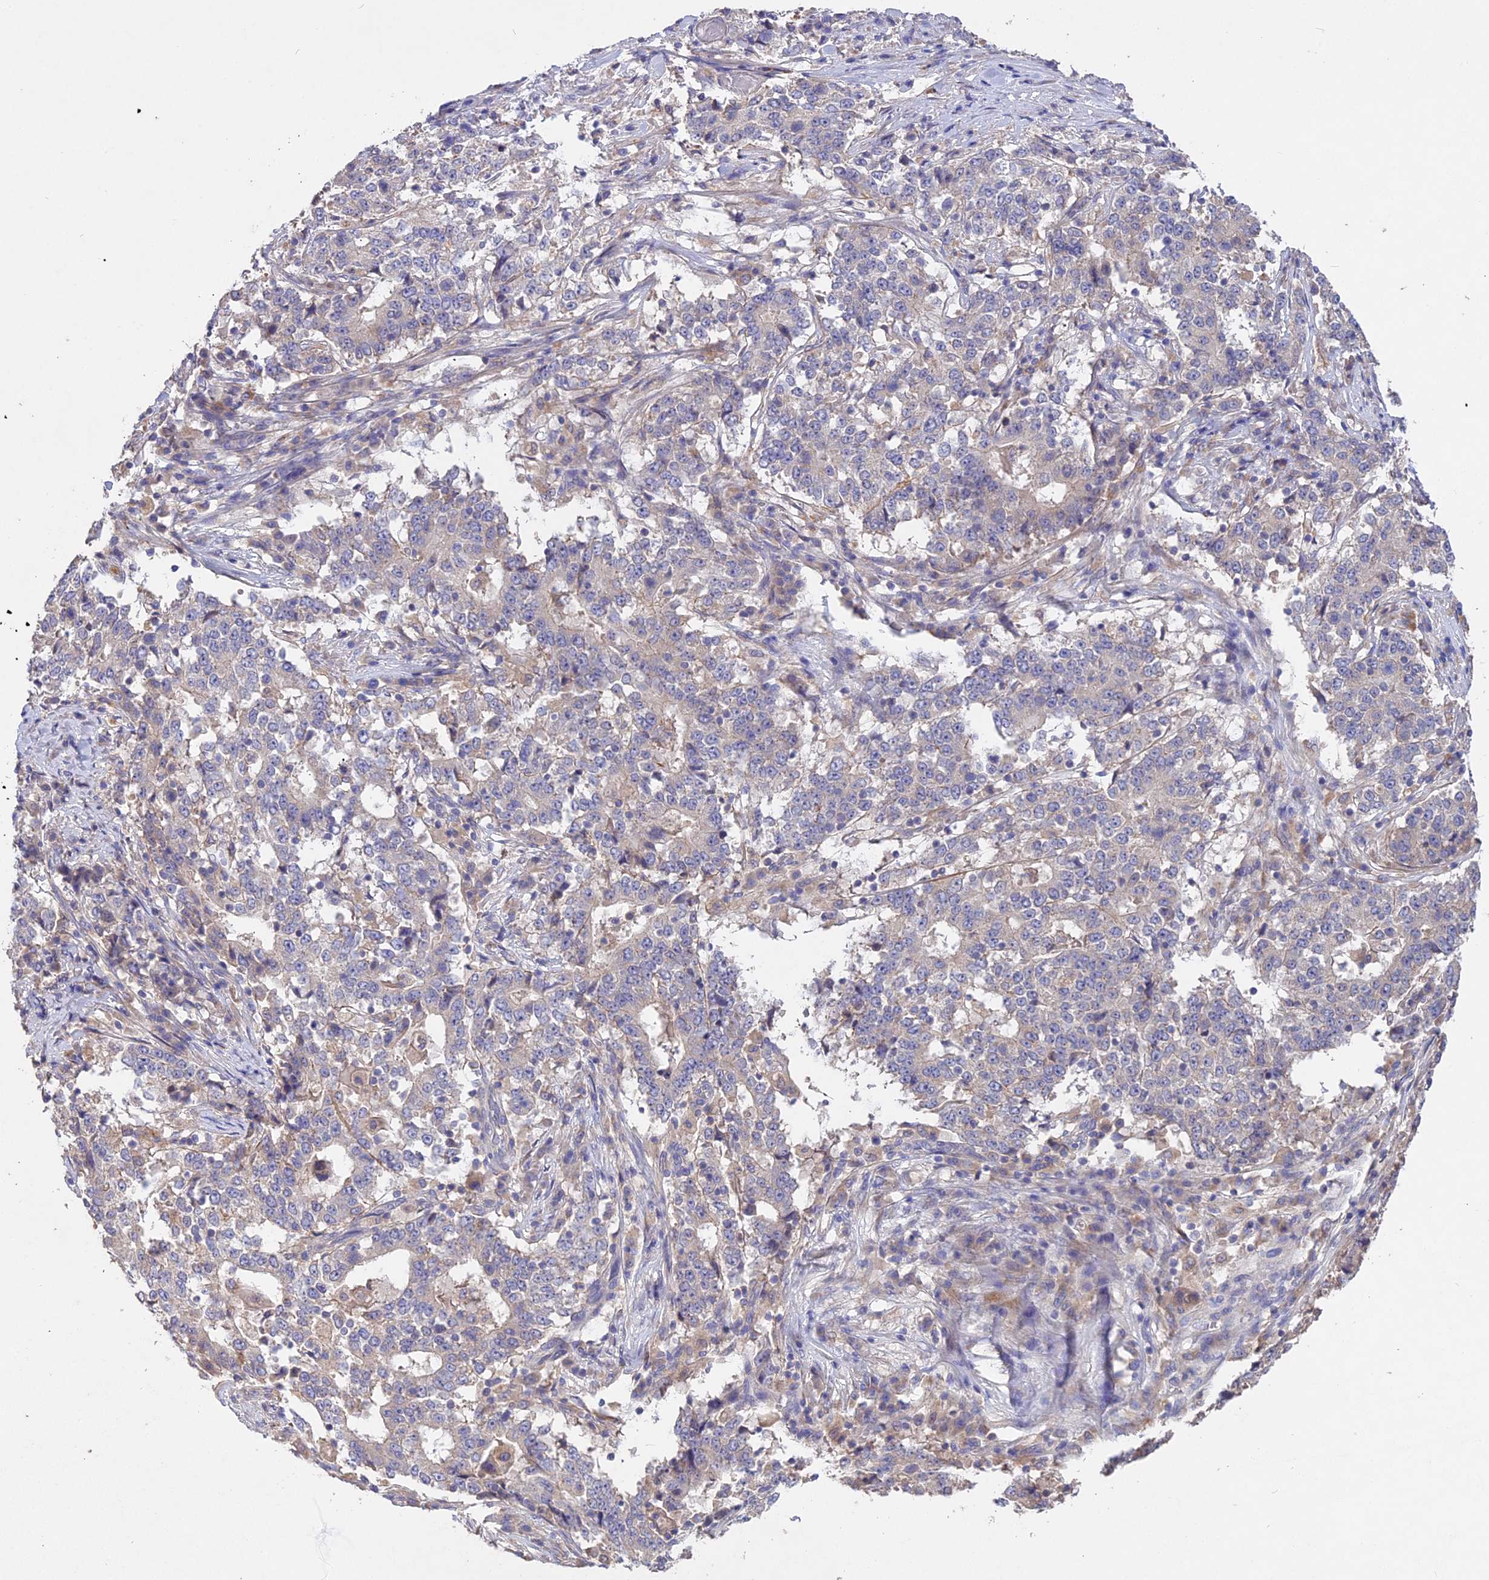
{"staining": {"intensity": "negative", "quantity": "none", "location": "none"}, "tissue": "stomach cancer", "cell_type": "Tumor cells", "image_type": "cancer", "snomed": [{"axis": "morphology", "description": "Adenocarcinoma, NOS"}, {"axis": "topography", "description": "Stomach"}], "caption": "An immunohistochemistry micrograph of stomach cancer is shown. There is no staining in tumor cells of stomach cancer.", "gene": "SLC26A4", "patient": {"sex": "male", "age": 59}}